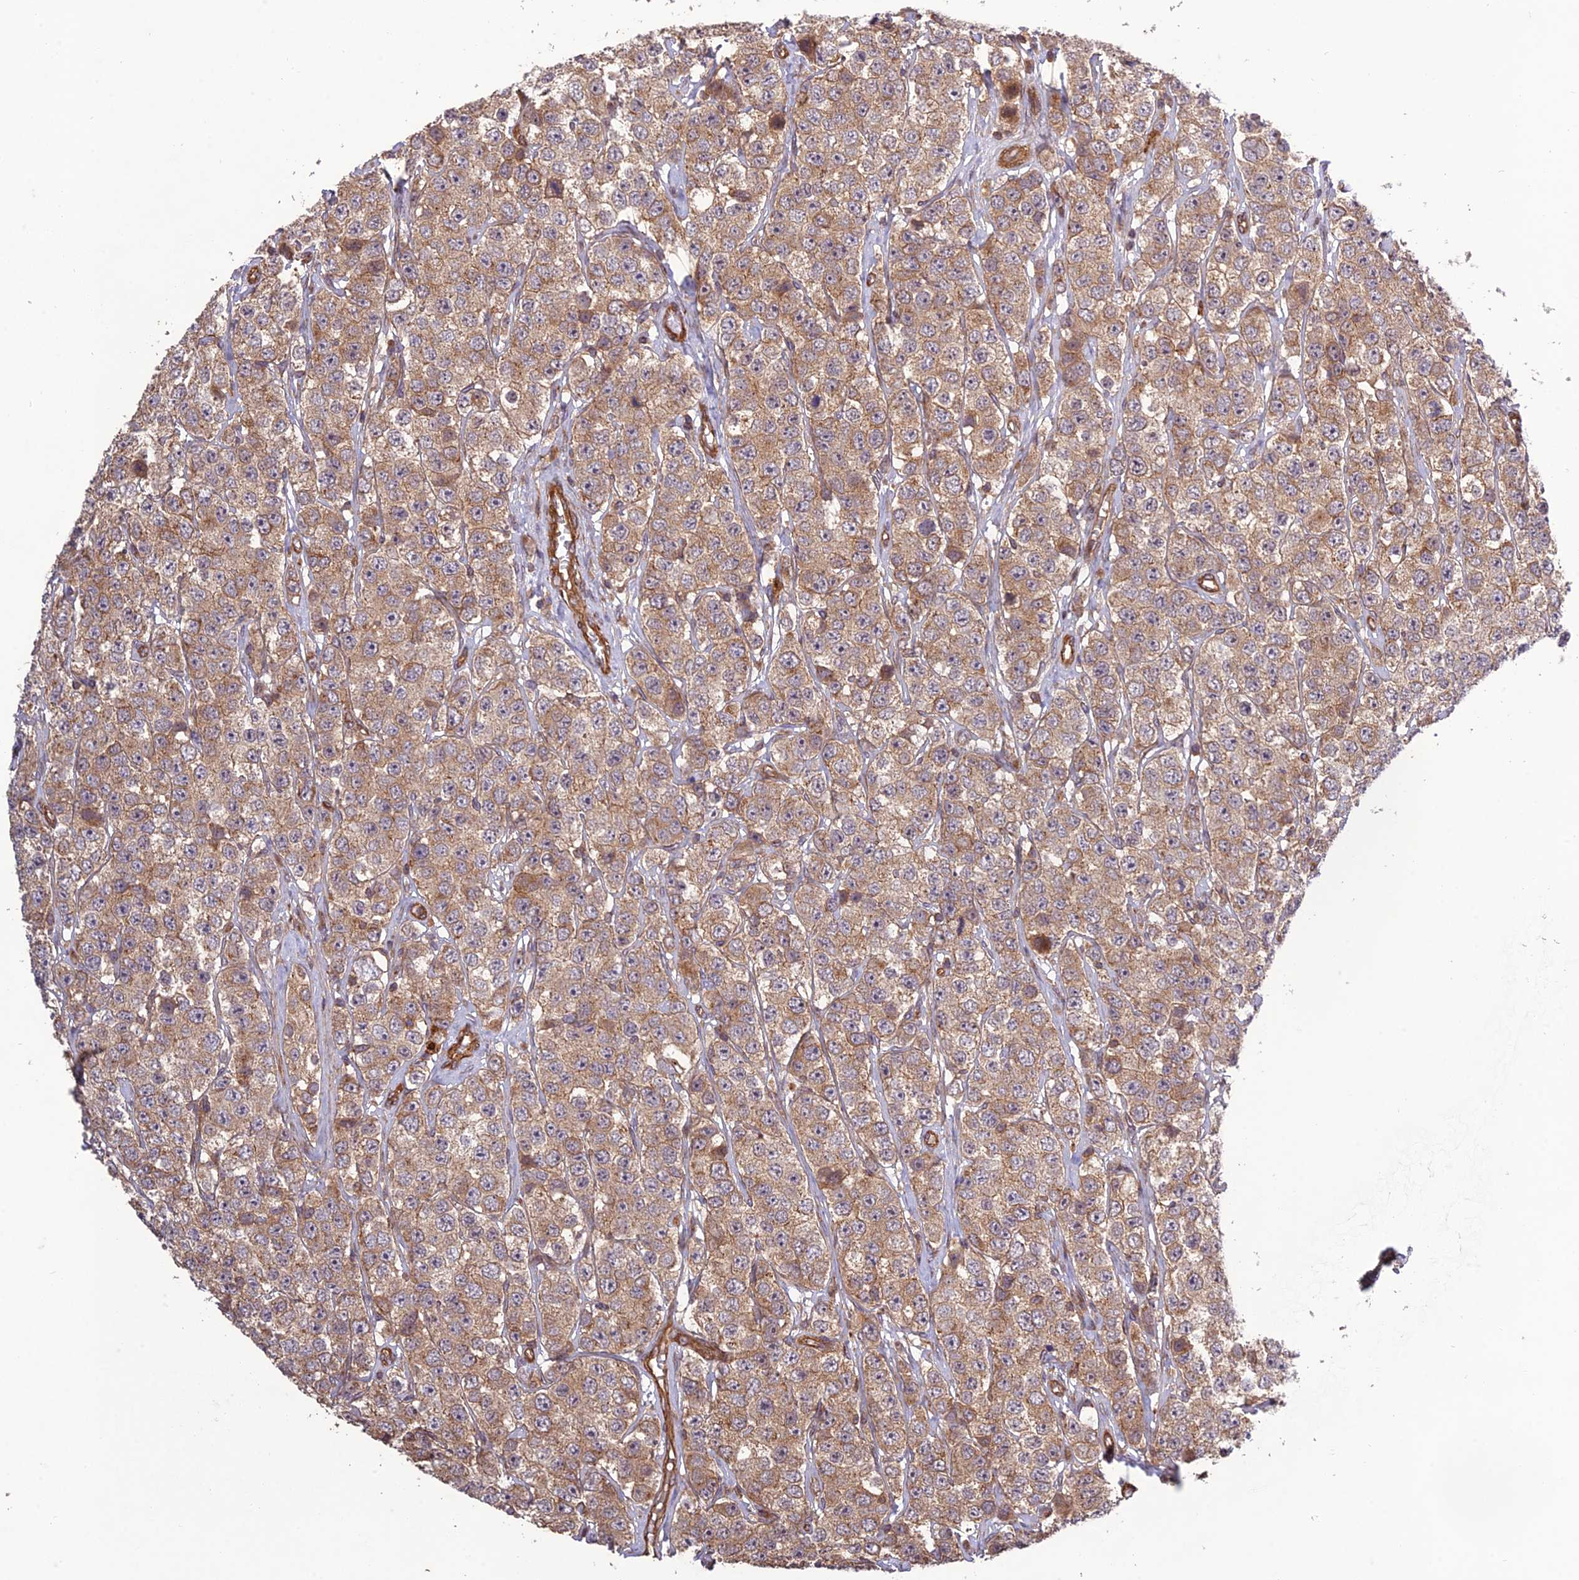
{"staining": {"intensity": "moderate", "quantity": ">75%", "location": "cytoplasmic/membranous"}, "tissue": "testis cancer", "cell_type": "Tumor cells", "image_type": "cancer", "snomed": [{"axis": "morphology", "description": "Seminoma, NOS"}, {"axis": "topography", "description": "Testis"}], "caption": "Testis cancer stained with a brown dye reveals moderate cytoplasmic/membranous positive staining in about >75% of tumor cells.", "gene": "TMEM131L", "patient": {"sex": "male", "age": 28}}